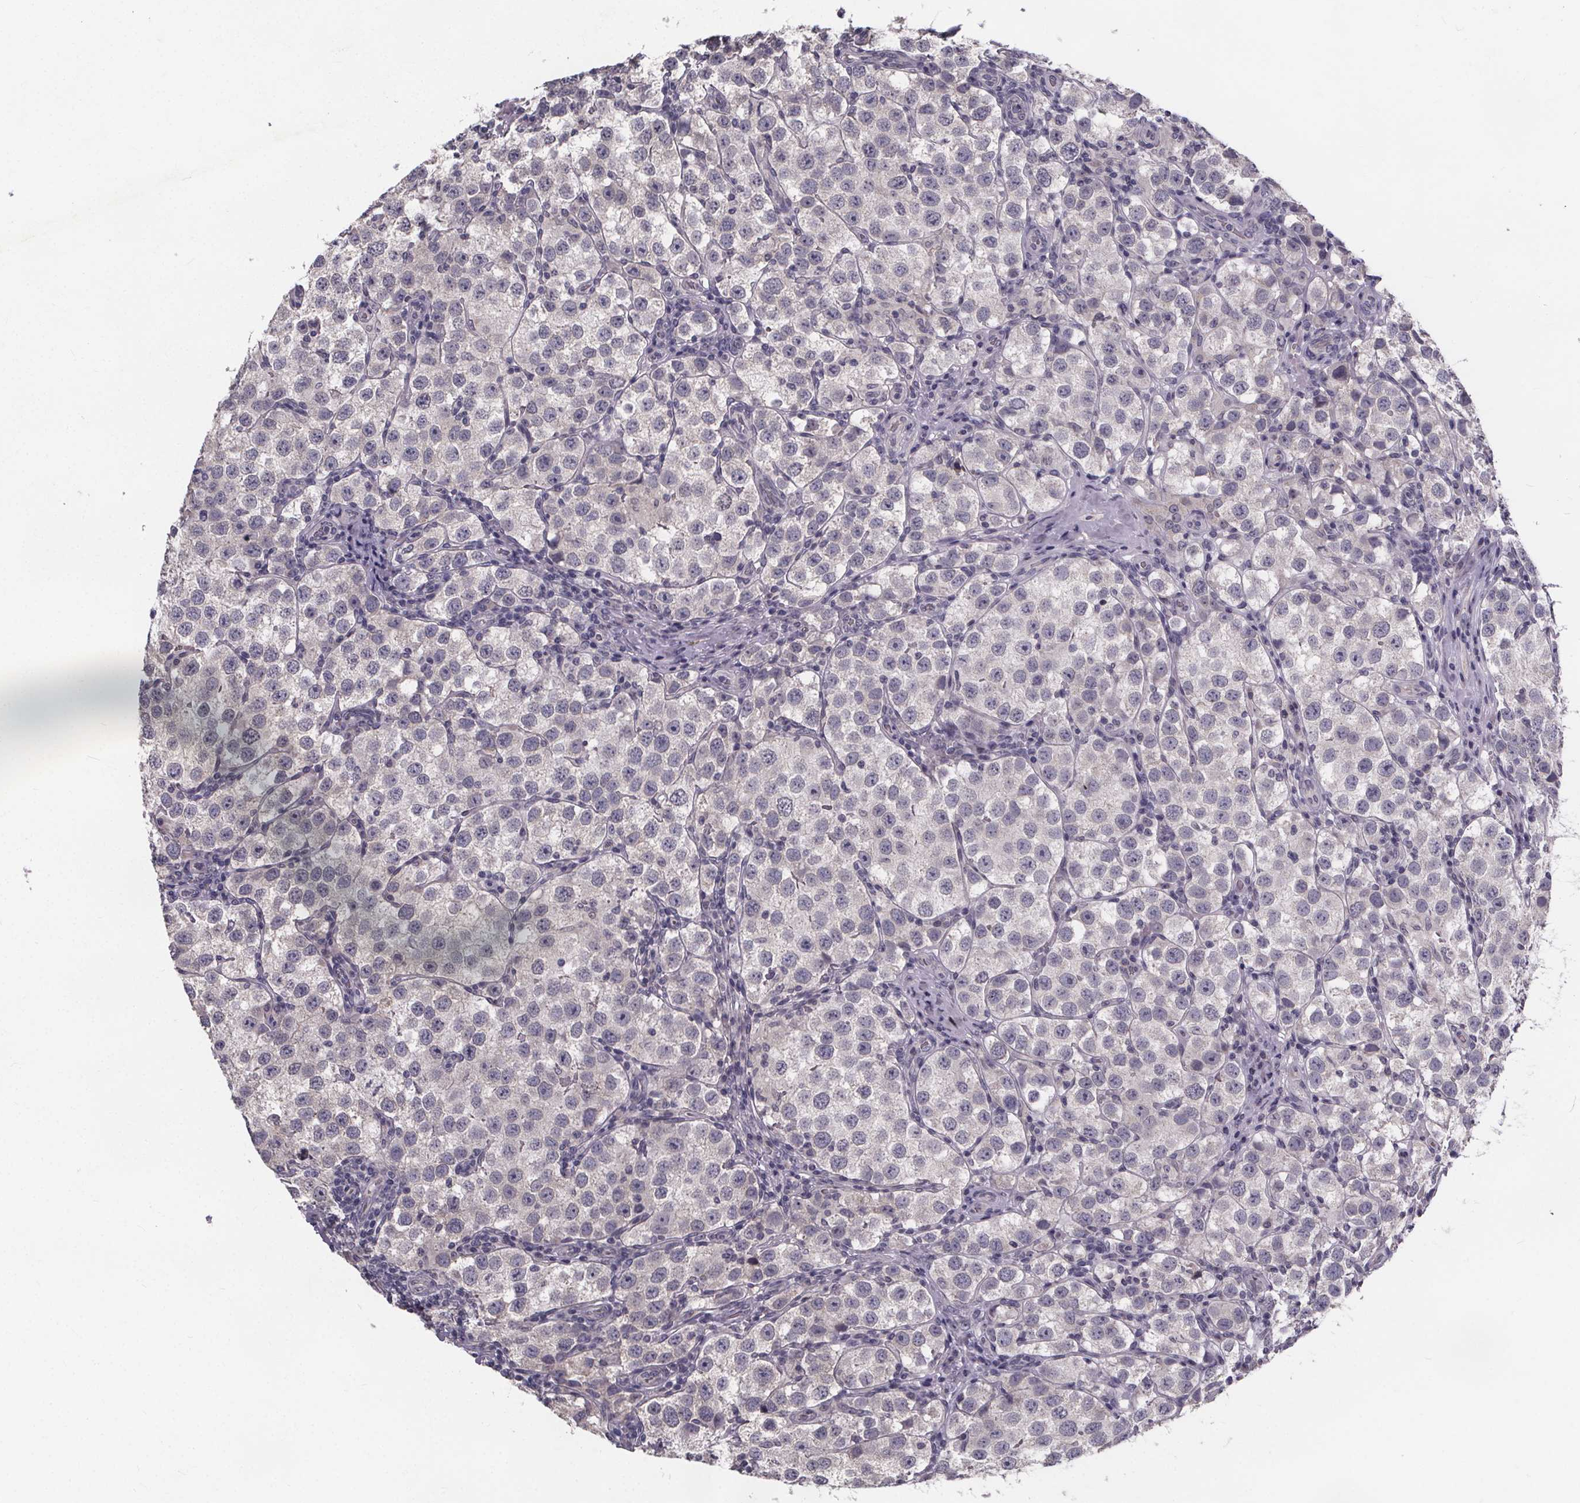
{"staining": {"intensity": "negative", "quantity": "none", "location": "none"}, "tissue": "testis cancer", "cell_type": "Tumor cells", "image_type": "cancer", "snomed": [{"axis": "morphology", "description": "Seminoma, NOS"}, {"axis": "topography", "description": "Testis"}], "caption": "This is a image of IHC staining of testis seminoma, which shows no positivity in tumor cells.", "gene": "FAM181B", "patient": {"sex": "male", "age": 37}}